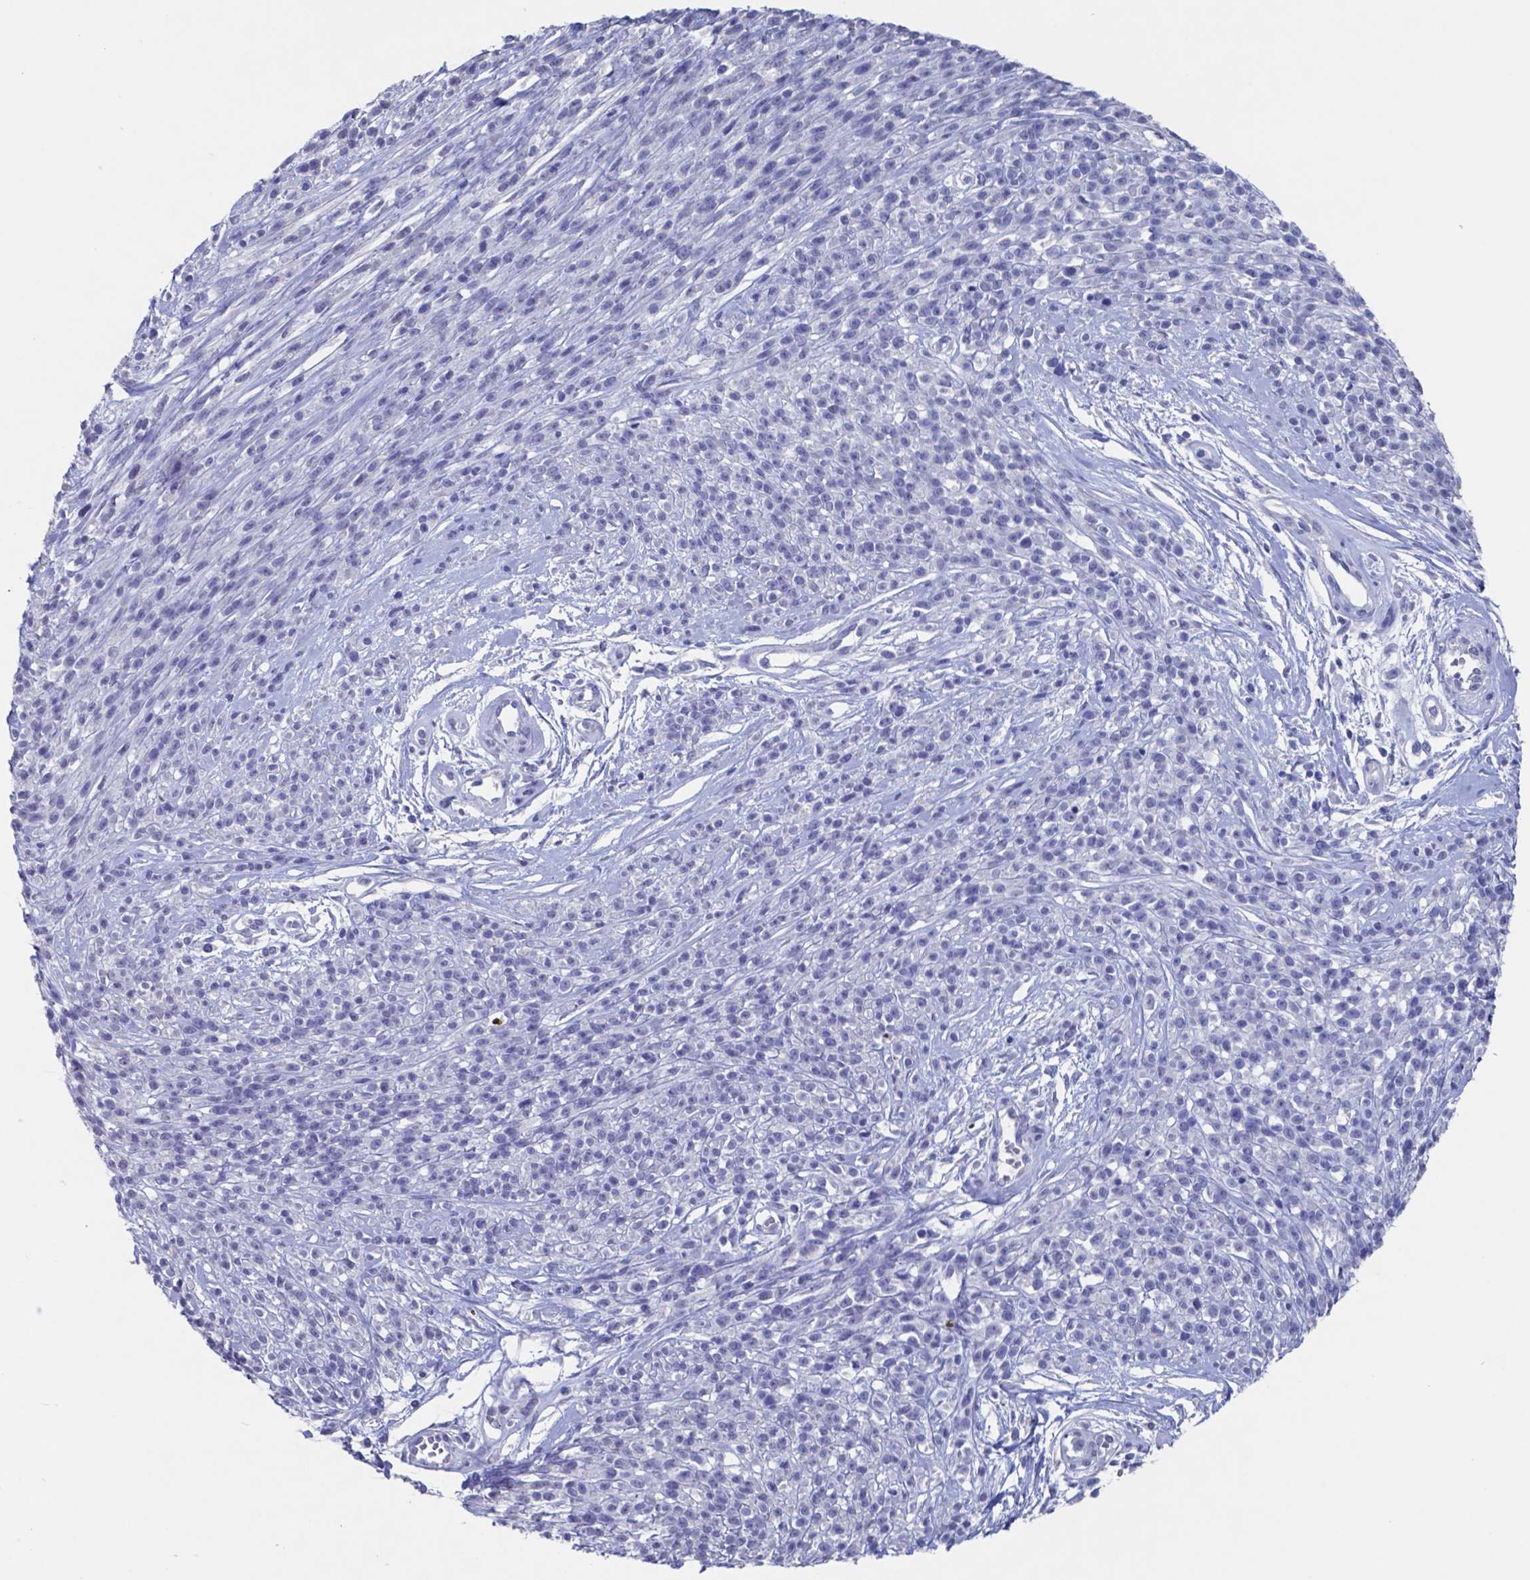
{"staining": {"intensity": "negative", "quantity": "none", "location": "none"}, "tissue": "melanoma", "cell_type": "Tumor cells", "image_type": "cancer", "snomed": [{"axis": "morphology", "description": "Malignant melanoma, NOS"}, {"axis": "topography", "description": "Skin"}, {"axis": "topography", "description": "Skin of trunk"}], "caption": "Immunohistochemical staining of human malignant melanoma exhibits no significant expression in tumor cells.", "gene": "TTR", "patient": {"sex": "male", "age": 74}}